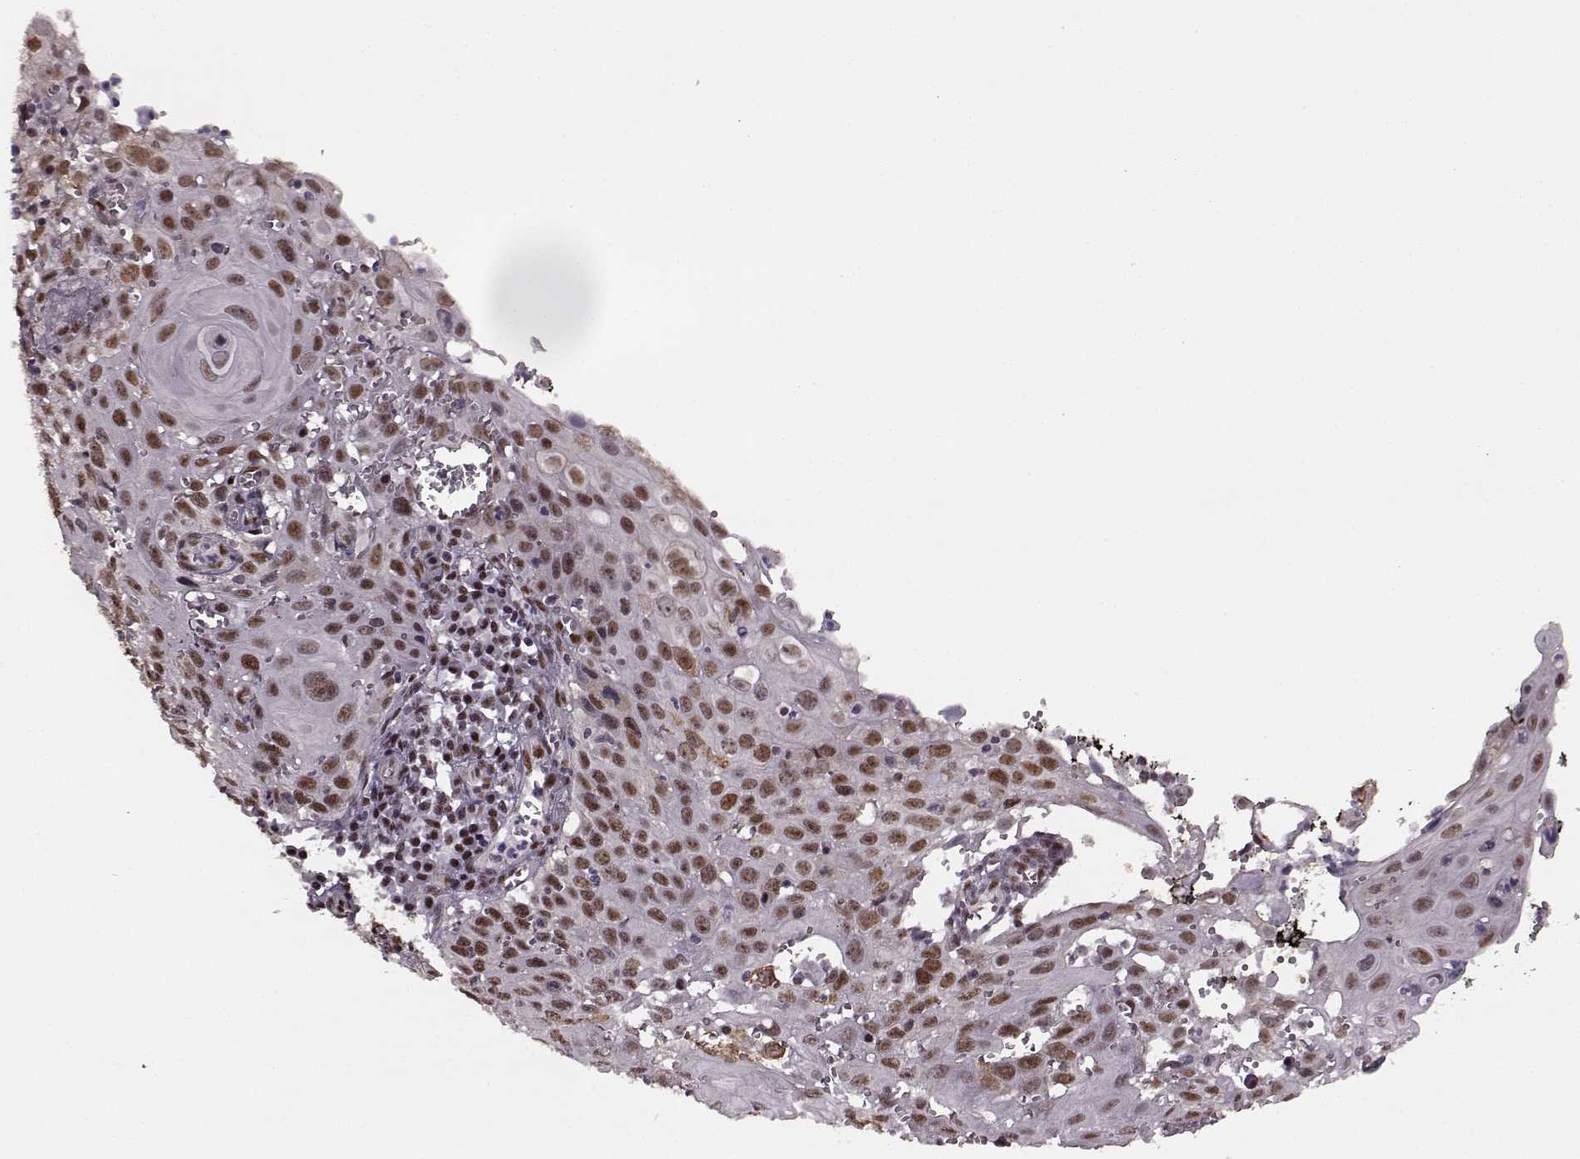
{"staining": {"intensity": "moderate", "quantity": ">75%", "location": "nuclear"}, "tissue": "cervical cancer", "cell_type": "Tumor cells", "image_type": "cancer", "snomed": [{"axis": "morphology", "description": "Squamous cell carcinoma, NOS"}, {"axis": "topography", "description": "Cervix"}], "caption": "A histopathology image showing moderate nuclear staining in approximately >75% of tumor cells in cervical cancer, as visualized by brown immunohistochemical staining.", "gene": "FTO", "patient": {"sex": "female", "age": 38}}